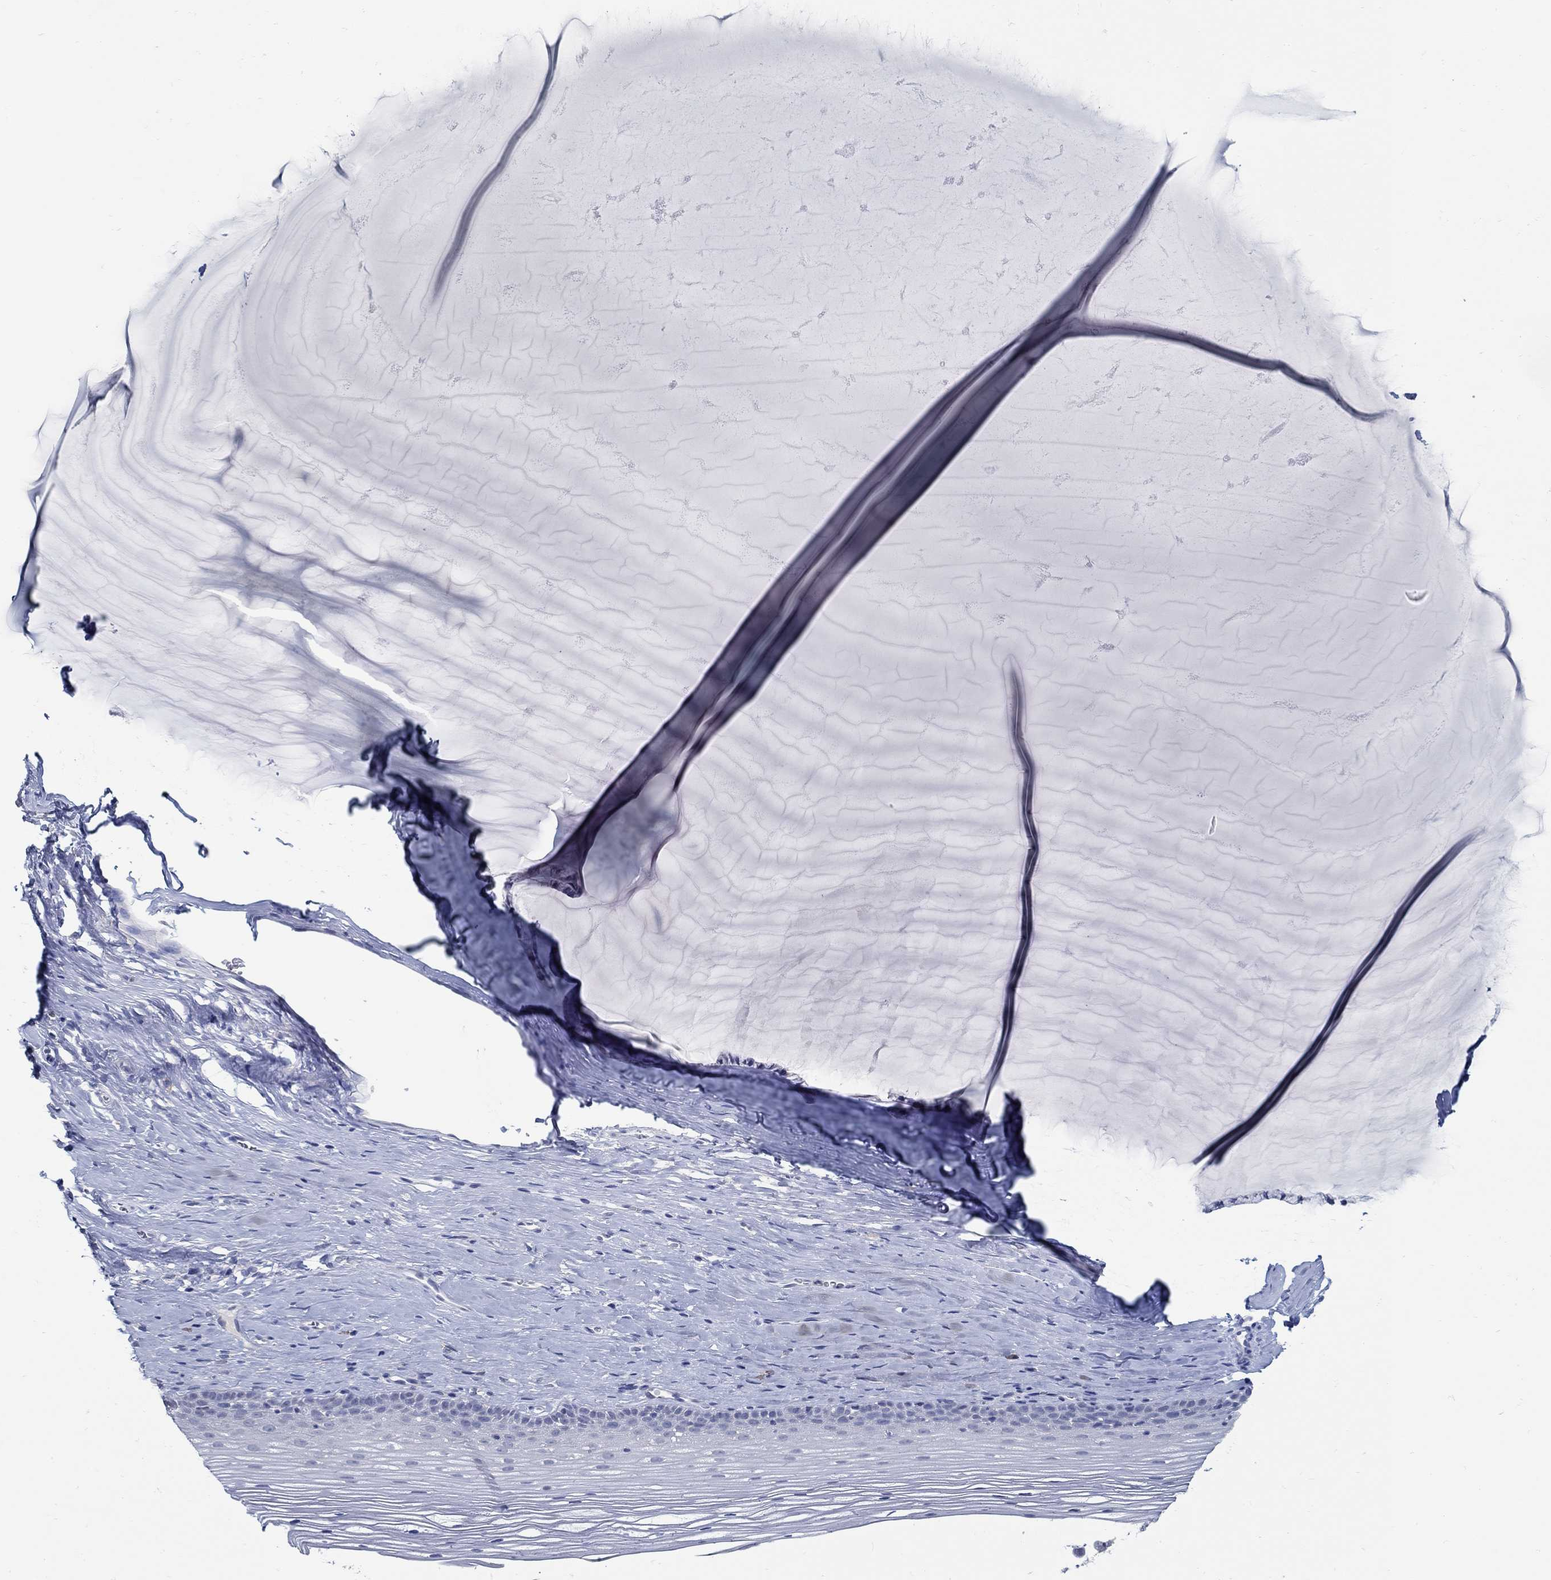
{"staining": {"intensity": "negative", "quantity": "none", "location": "none"}, "tissue": "cervix", "cell_type": "Squamous epithelial cells", "image_type": "normal", "snomed": [{"axis": "morphology", "description": "Normal tissue, NOS"}, {"axis": "topography", "description": "Cervix"}], "caption": "A high-resolution micrograph shows IHC staining of benign cervix, which reveals no significant expression in squamous epithelial cells.", "gene": "PCDH11X", "patient": {"sex": "female", "age": 40}}